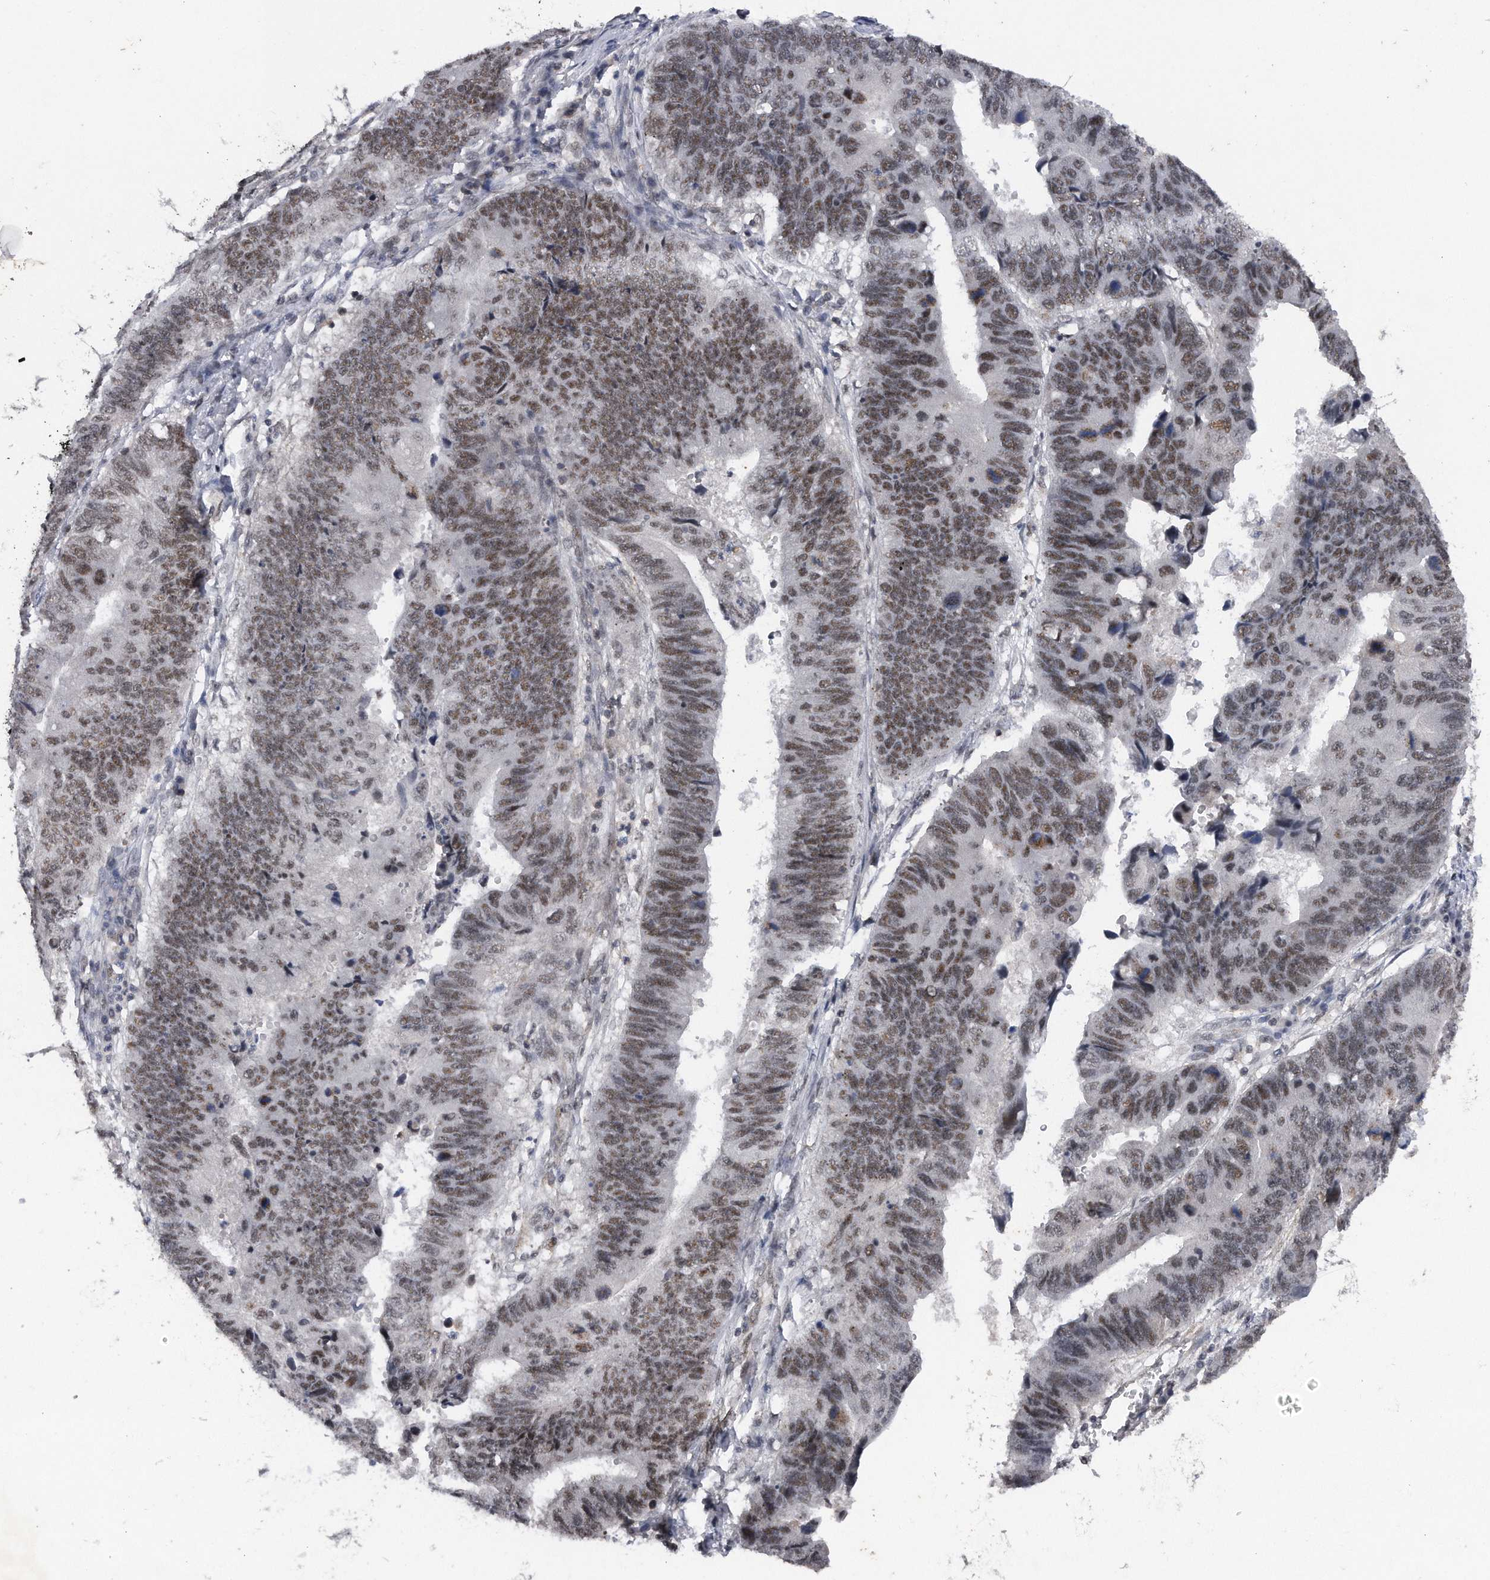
{"staining": {"intensity": "moderate", "quantity": ">75%", "location": "nuclear"}, "tissue": "stomach cancer", "cell_type": "Tumor cells", "image_type": "cancer", "snomed": [{"axis": "morphology", "description": "Adenocarcinoma, NOS"}, {"axis": "topography", "description": "Stomach"}], "caption": "A brown stain shows moderate nuclear staining of a protein in human stomach cancer (adenocarcinoma) tumor cells.", "gene": "VIRMA", "patient": {"sex": "male", "age": 59}}